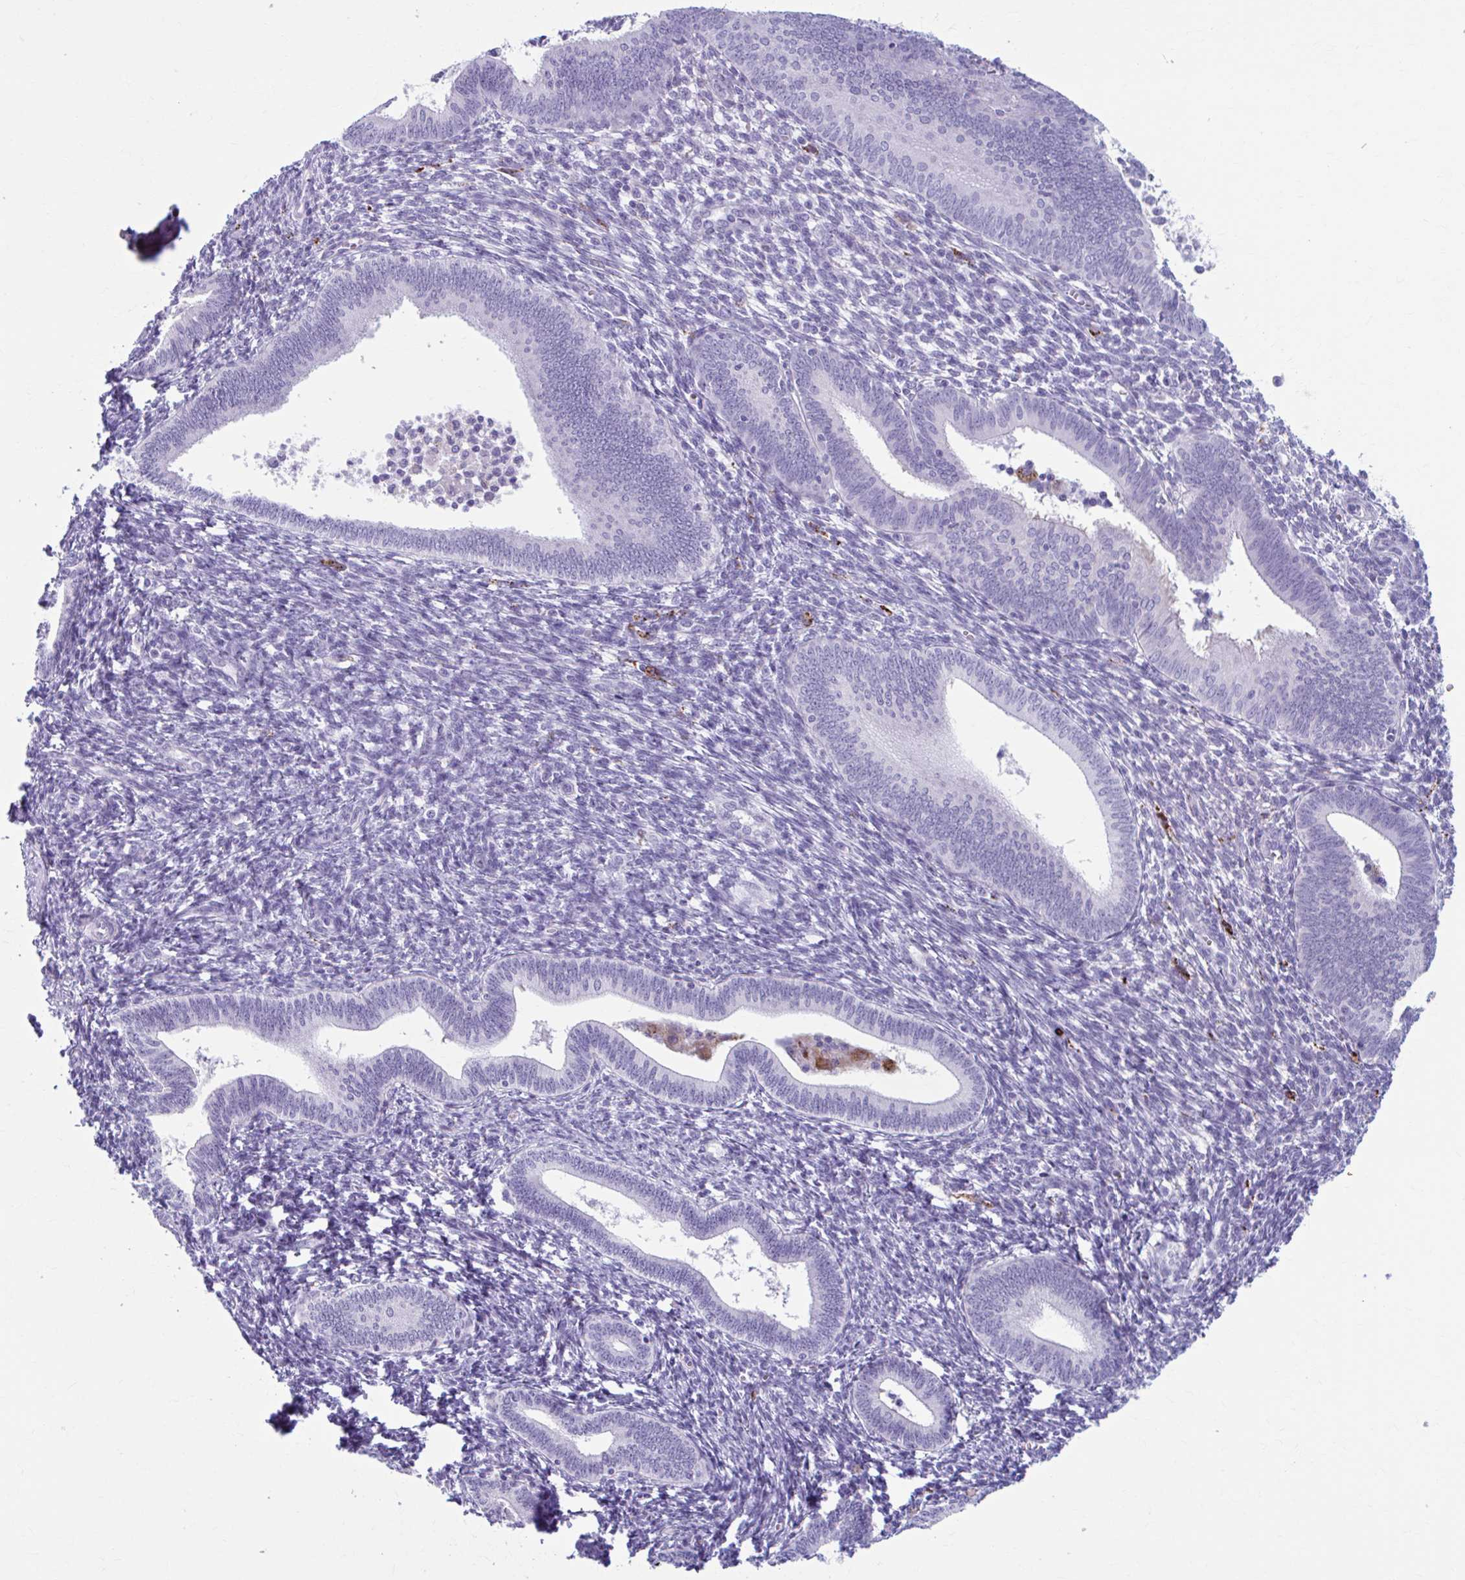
{"staining": {"intensity": "negative", "quantity": "none", "location": "none"}, "tissue": "endometrium", "cell_type": "Cells in endometrial stroma", "image_type": "normal", "snomed": [{"axis": "morphology", "description": "Normal tissue, NOS"}, {"axis": "topography", "description": "Endometrium"}], "caption": "This is an immunohistochemistry (IHC) image of normal endometrium. There is no positivity in cells in endometrial stroma.", "gene": "C12orf71", "patient": {"sex": "female", "age": 41}}